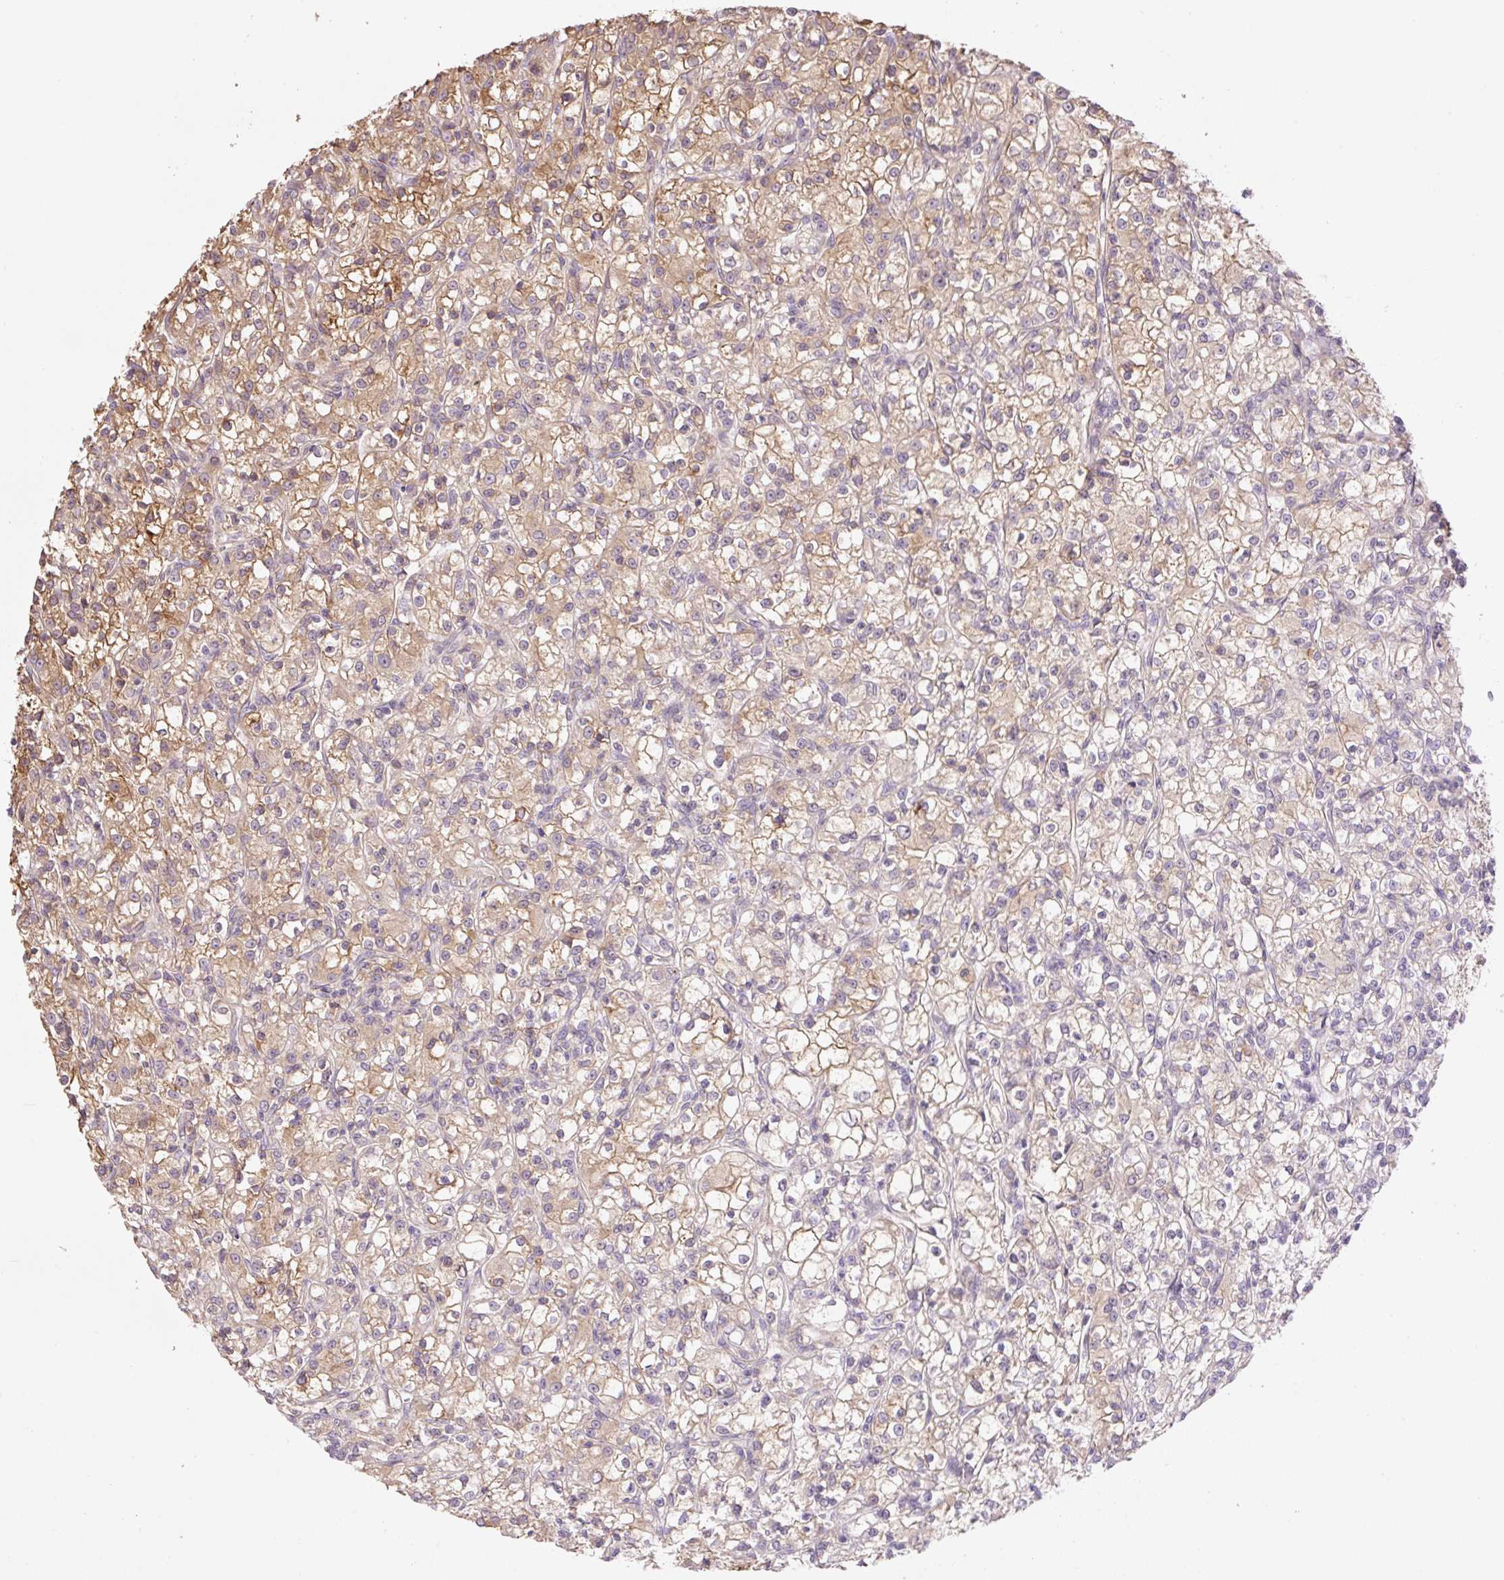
{"staining": {"intensity": "moderate", "quantity": ">75%", "location": "cytoplasmic/membranous"}, "tissue": "renal cancer", "cell_type": "Tumor cells", "image_type": "cancer", "snomed": [{"axis": "morphology", "description": "Adenocarcinoma, NOS"}, {"axis": "topography", "description": "Kidney"}], "caption": "The photomicrograph shows immunohistochemical staining of adenocarcinoma (renal). There is moderate cytoplasmic/membranous staining is seen in about >75% of tumor cells.", "gene": "COX8A", "patient": {"sex": "female", "age": 59}}